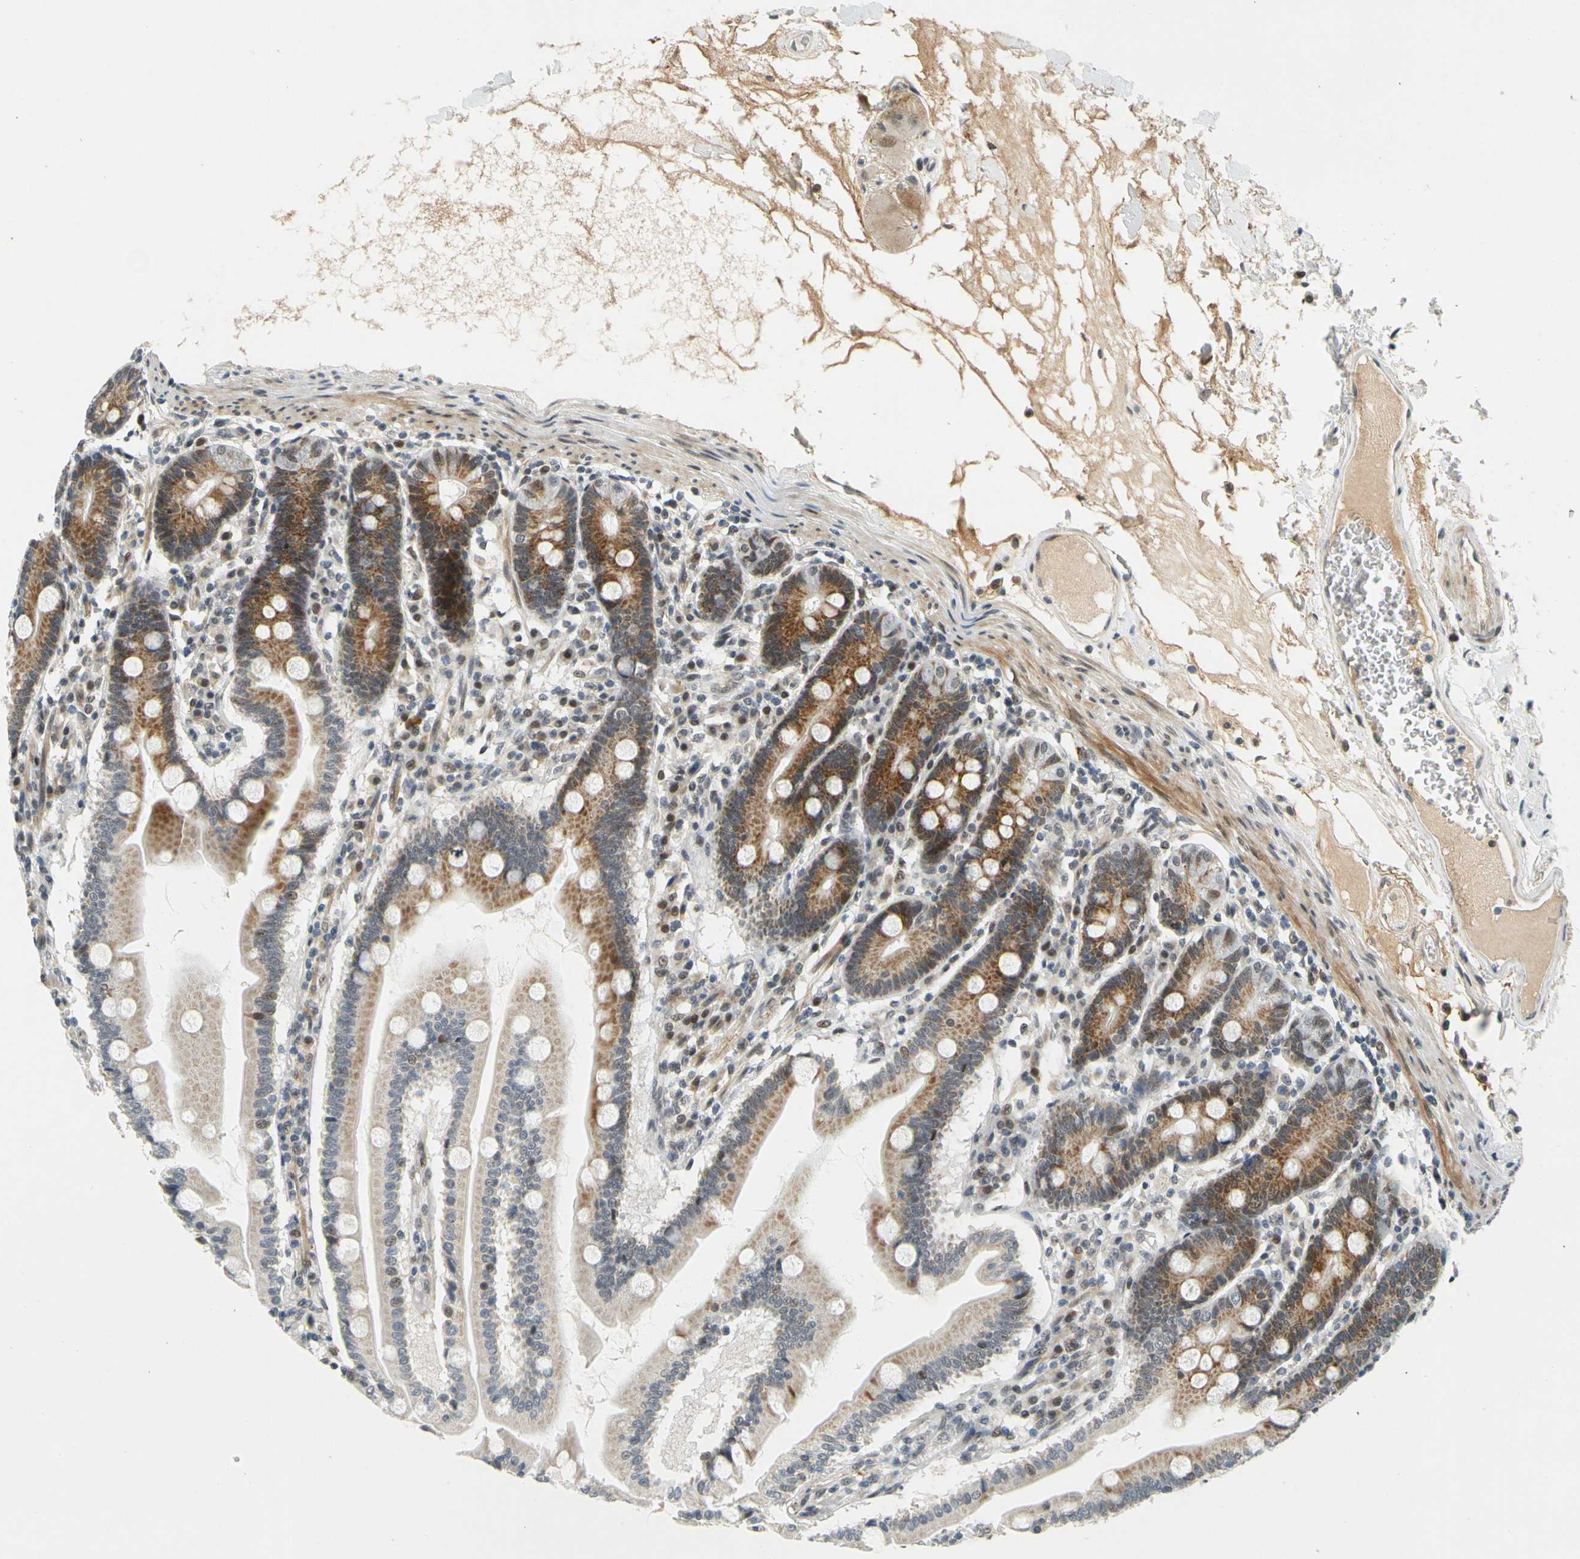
{"staining": {"intensity": "strong", "quantity": ">75%", "location": "cytoplasmic/membranous"}, "tissue": "duodenum", "cell_type": "Glandular cells", "image_type": "normal", "snomed": [{"axis": "morphology", "description": "Normal tissue, NOS"}, {"axis": "topography", "description": "Duodenum"}], "caption": "This photomicrograph exhibits IHC staining of unremarkable human duodenum, with high strong cytoplasmic/membranous expression in approximately >75% of glandular cells.", "gene": "POGZ", "patient": {"sex": "female", "age": 64}}